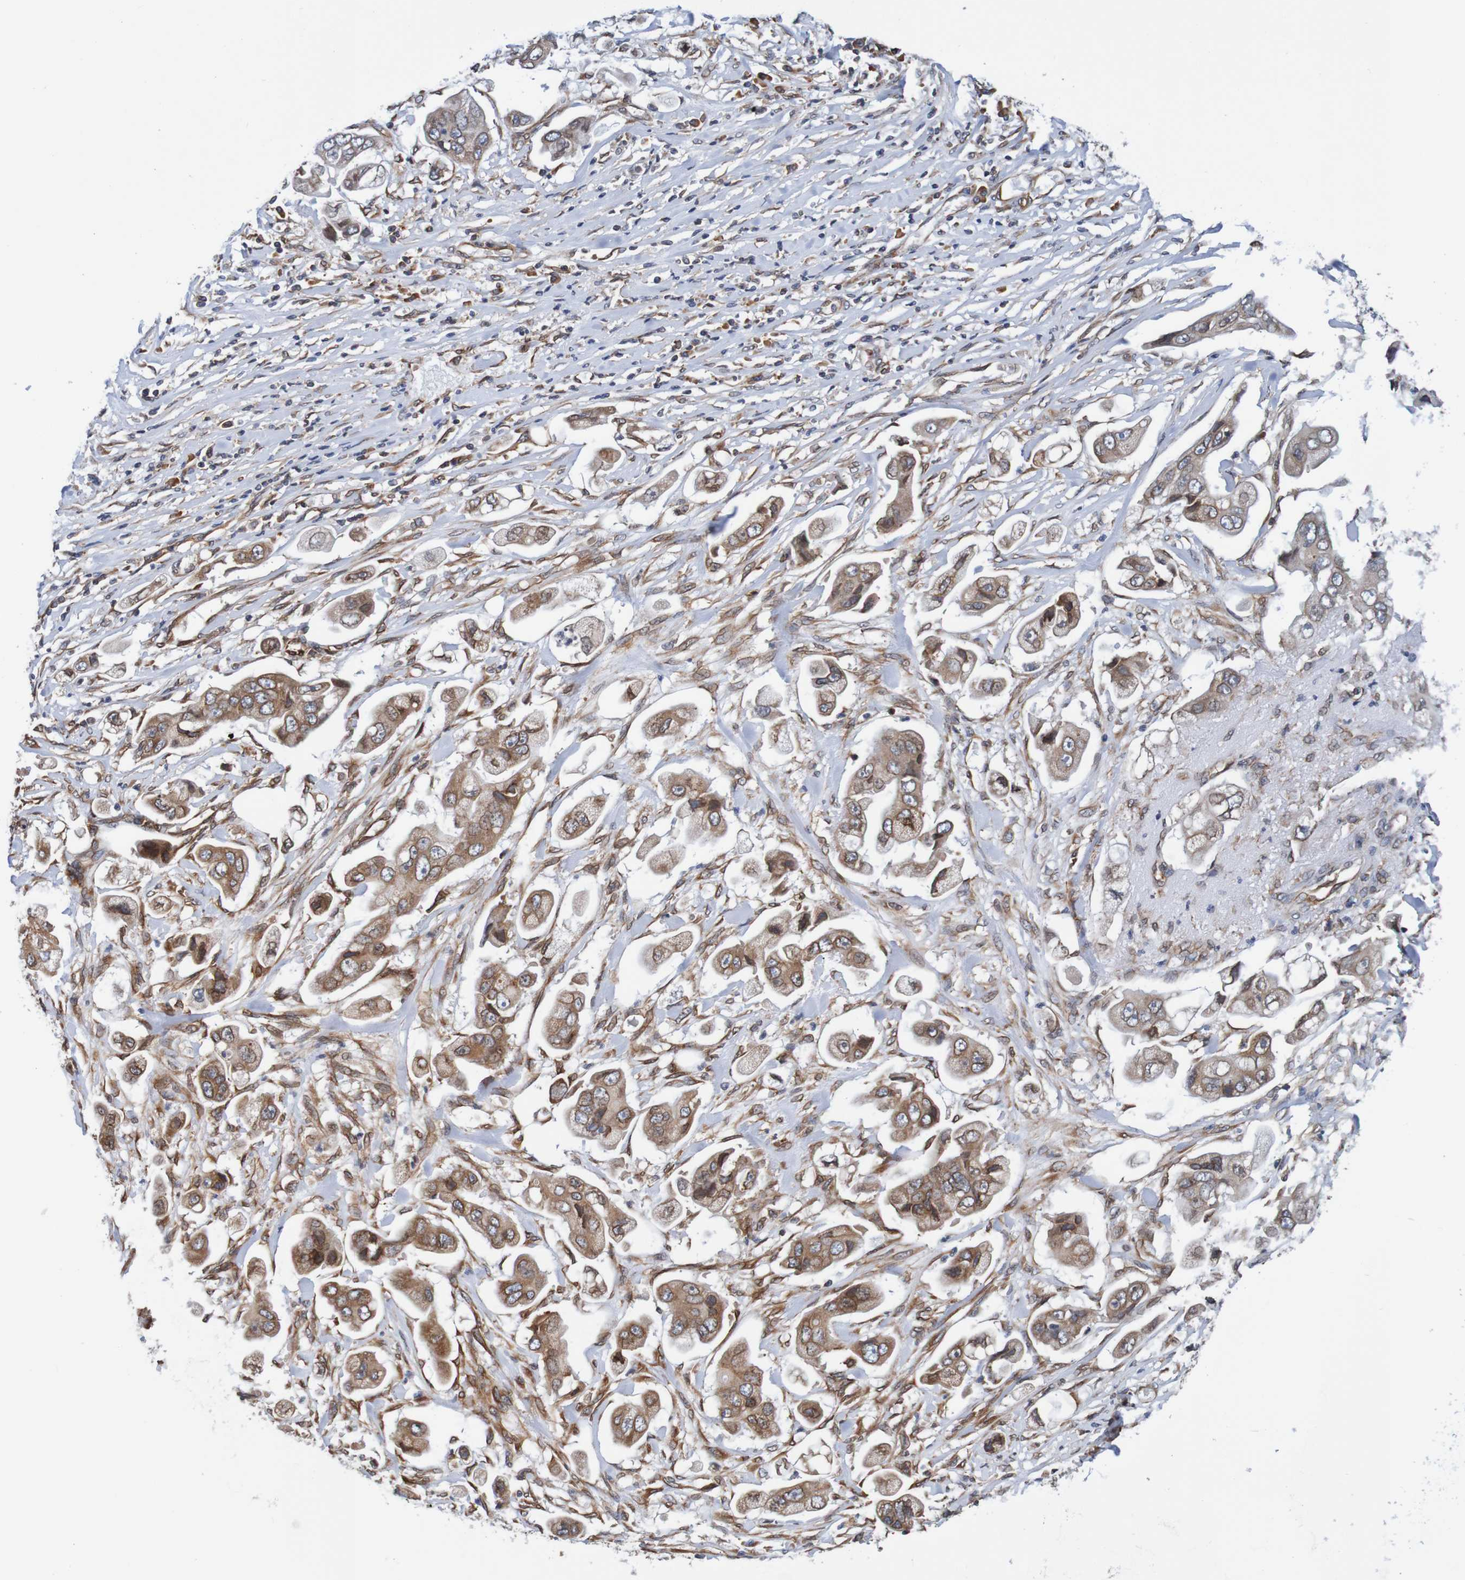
{"staining": {"intensity": "moderate", "quantity": ">75%", "location": "cytoplasmic/membranous,nuclear"}, "tissue": "stomach cancer", "cell_type": "Tumor cells", "image_type": "cancer", "snomed": [{"axis": "morphology", "description": "Adenocarcinoma, NOS"}, {"axis": "topography", "description": "Stomach"}], "caption": "Brown immunohistochemical staining in stomach cancer displays moderate cytoplasmic/membranous and nuclear expression in approximately >75% of tumor cells.", "gene": "TMEM109", "patient": {"sex": "male", "age": 62}}